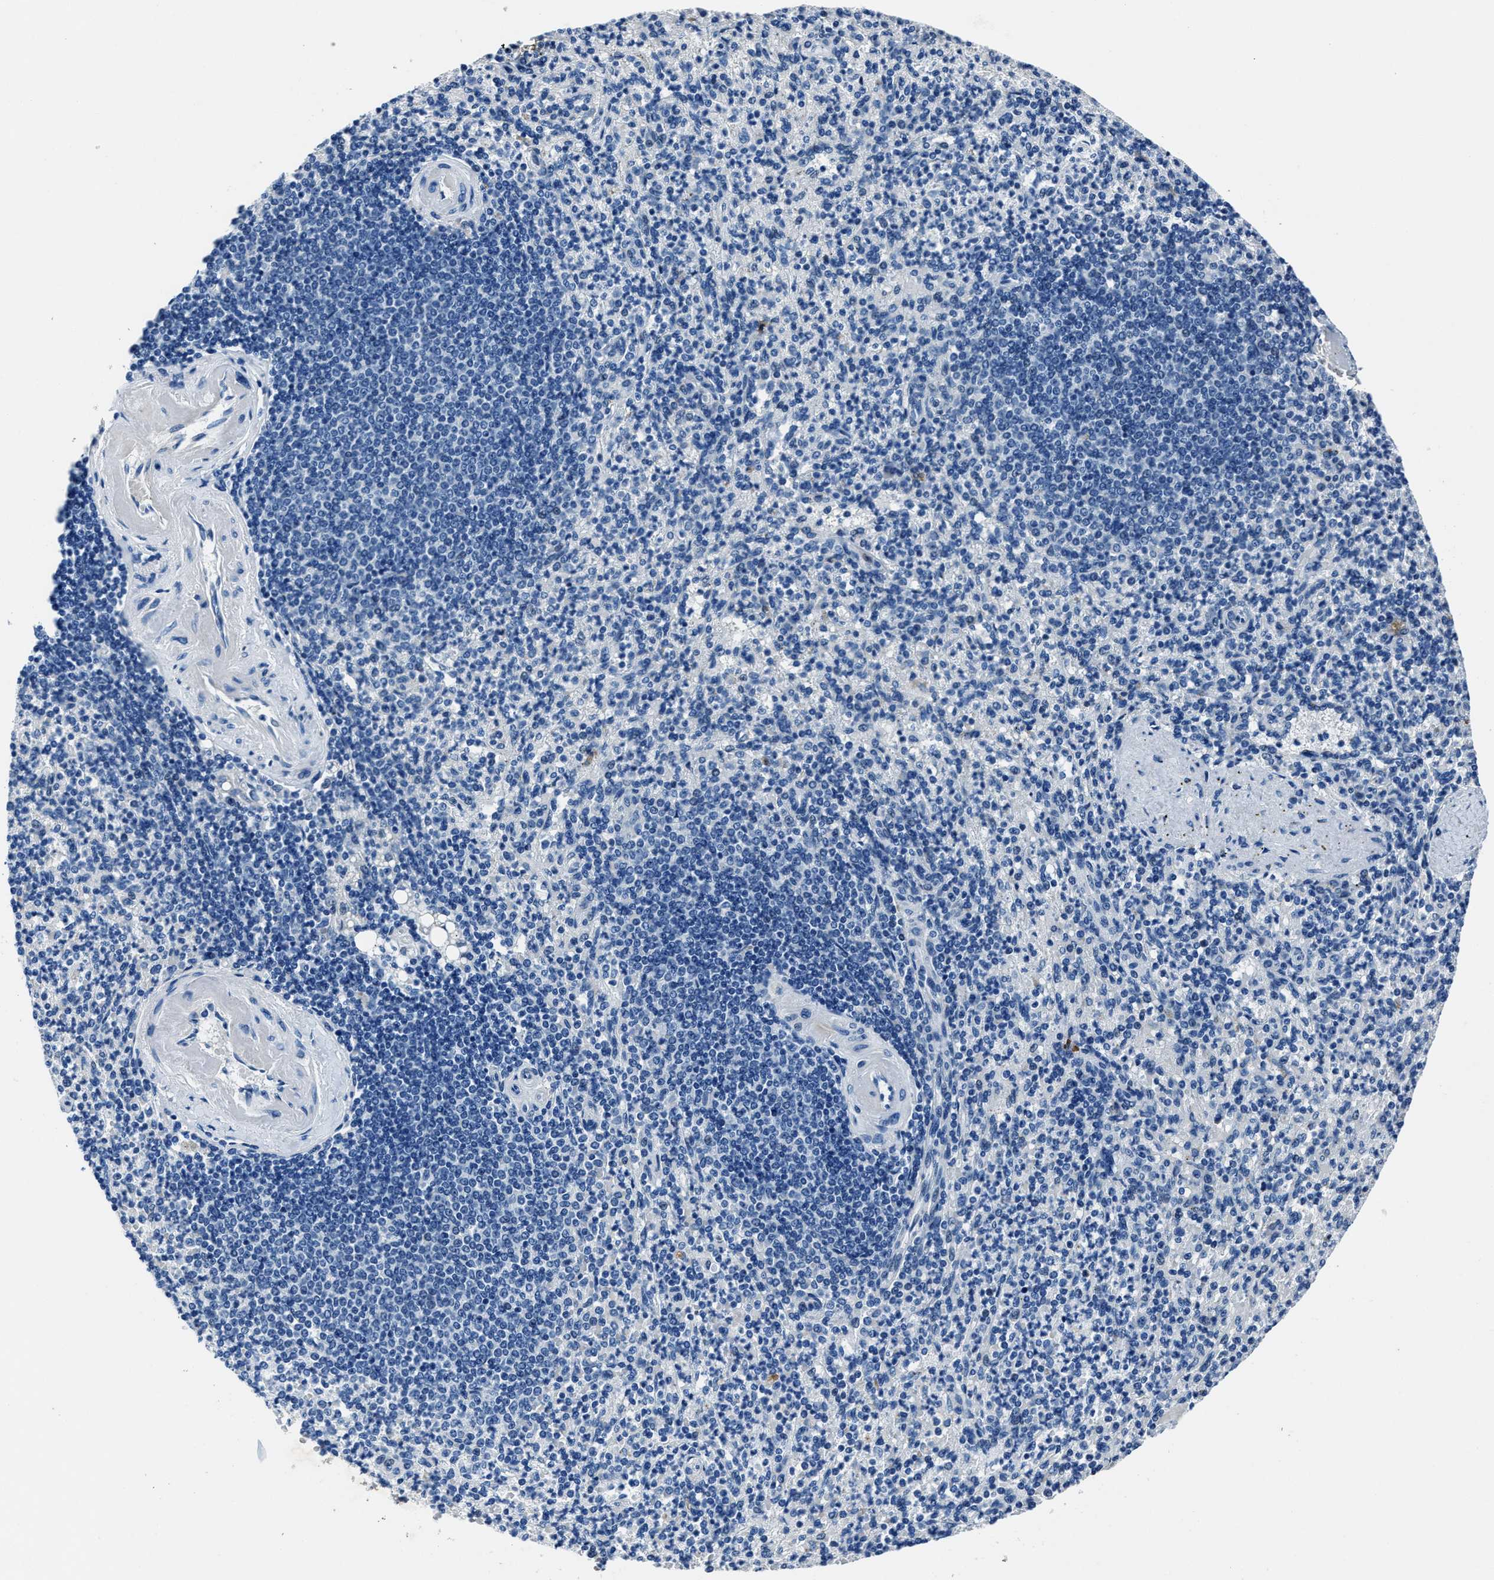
{"staining": {"intensity": "negative", "quantity": "none", "location": "none"}, "tissue": "spleen", "cell_type": "Cells in red pulp", "image_type": "normal", "snomed": [{"axis": "morphology", "description": "Normal tissue, NOS"}, {"axis": "topography", "description": "Spleen"}], "caption": "Immunohistochemistry (IHC) histopathology image of benign spleen stained for a protein (brown), which demonstrates no expression in cells in red pulp. (DAB (3,3'-diaminobenzidine) IHC with hematoxylin counter stain).", "gene": "NACAD", "patient": {"sex": "female", "age": 74}}